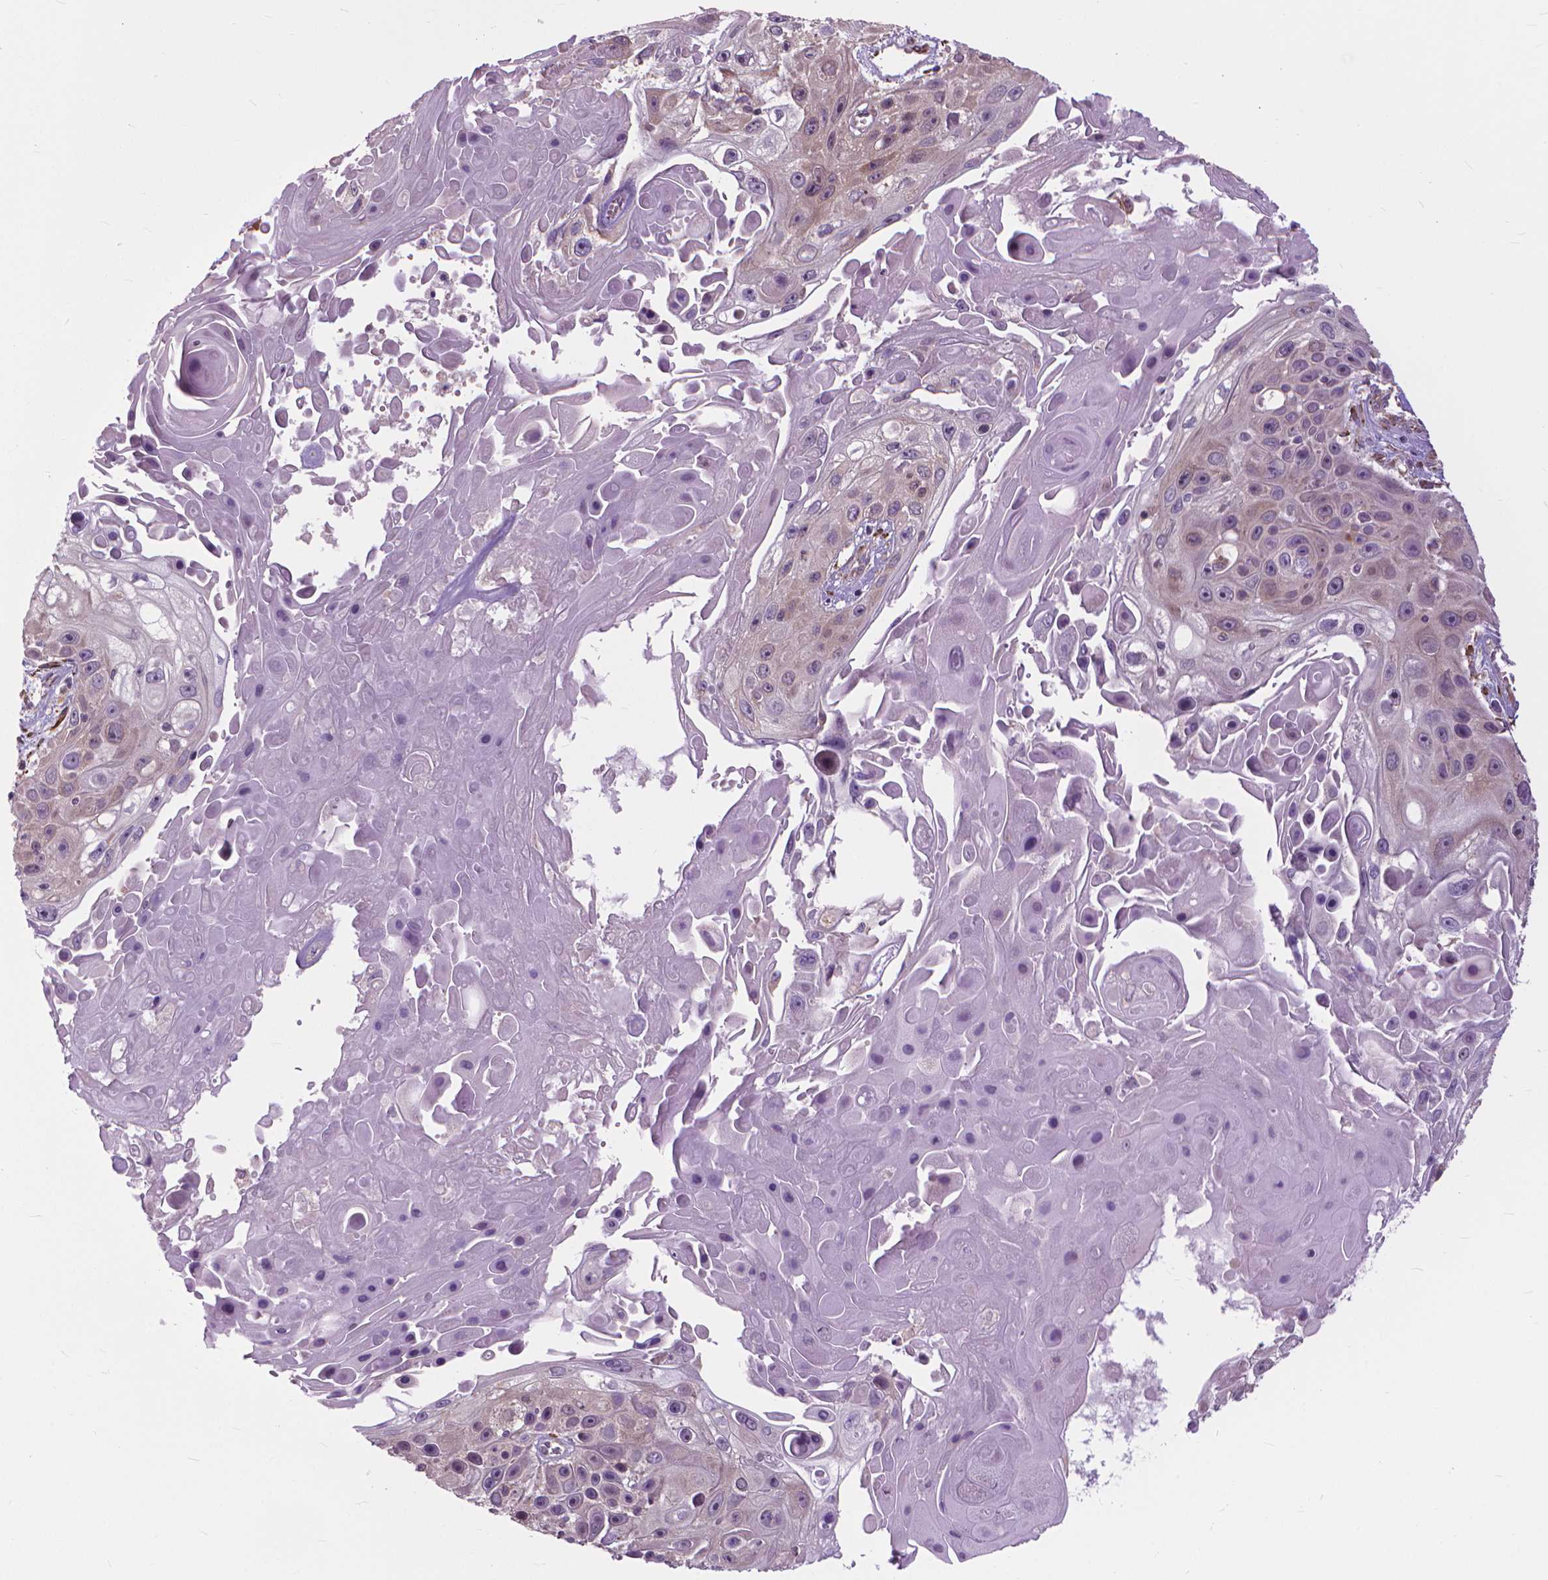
{"staining": {"intensity": "weak", "quantity": "<25%", "location": "cytoplasmic/membranous"}, "tissue": "skin cancer", "cell_type": "Tumor cells", "image_type": "cancer", "snomed": [{"axis": "morphology", "description": "Squamous cell carcinoma, NOS"}, {"axis": "topography", "description": "Skin"}], "caption": "This micrograph is of skin cancer stained with immunohistochemistry to label a protein in brown with the nuclei are counter-stained blue. There is no expression in tumor cells.", "gene": "NUDT1", "patient": {"sex": "male", "age": 82}}